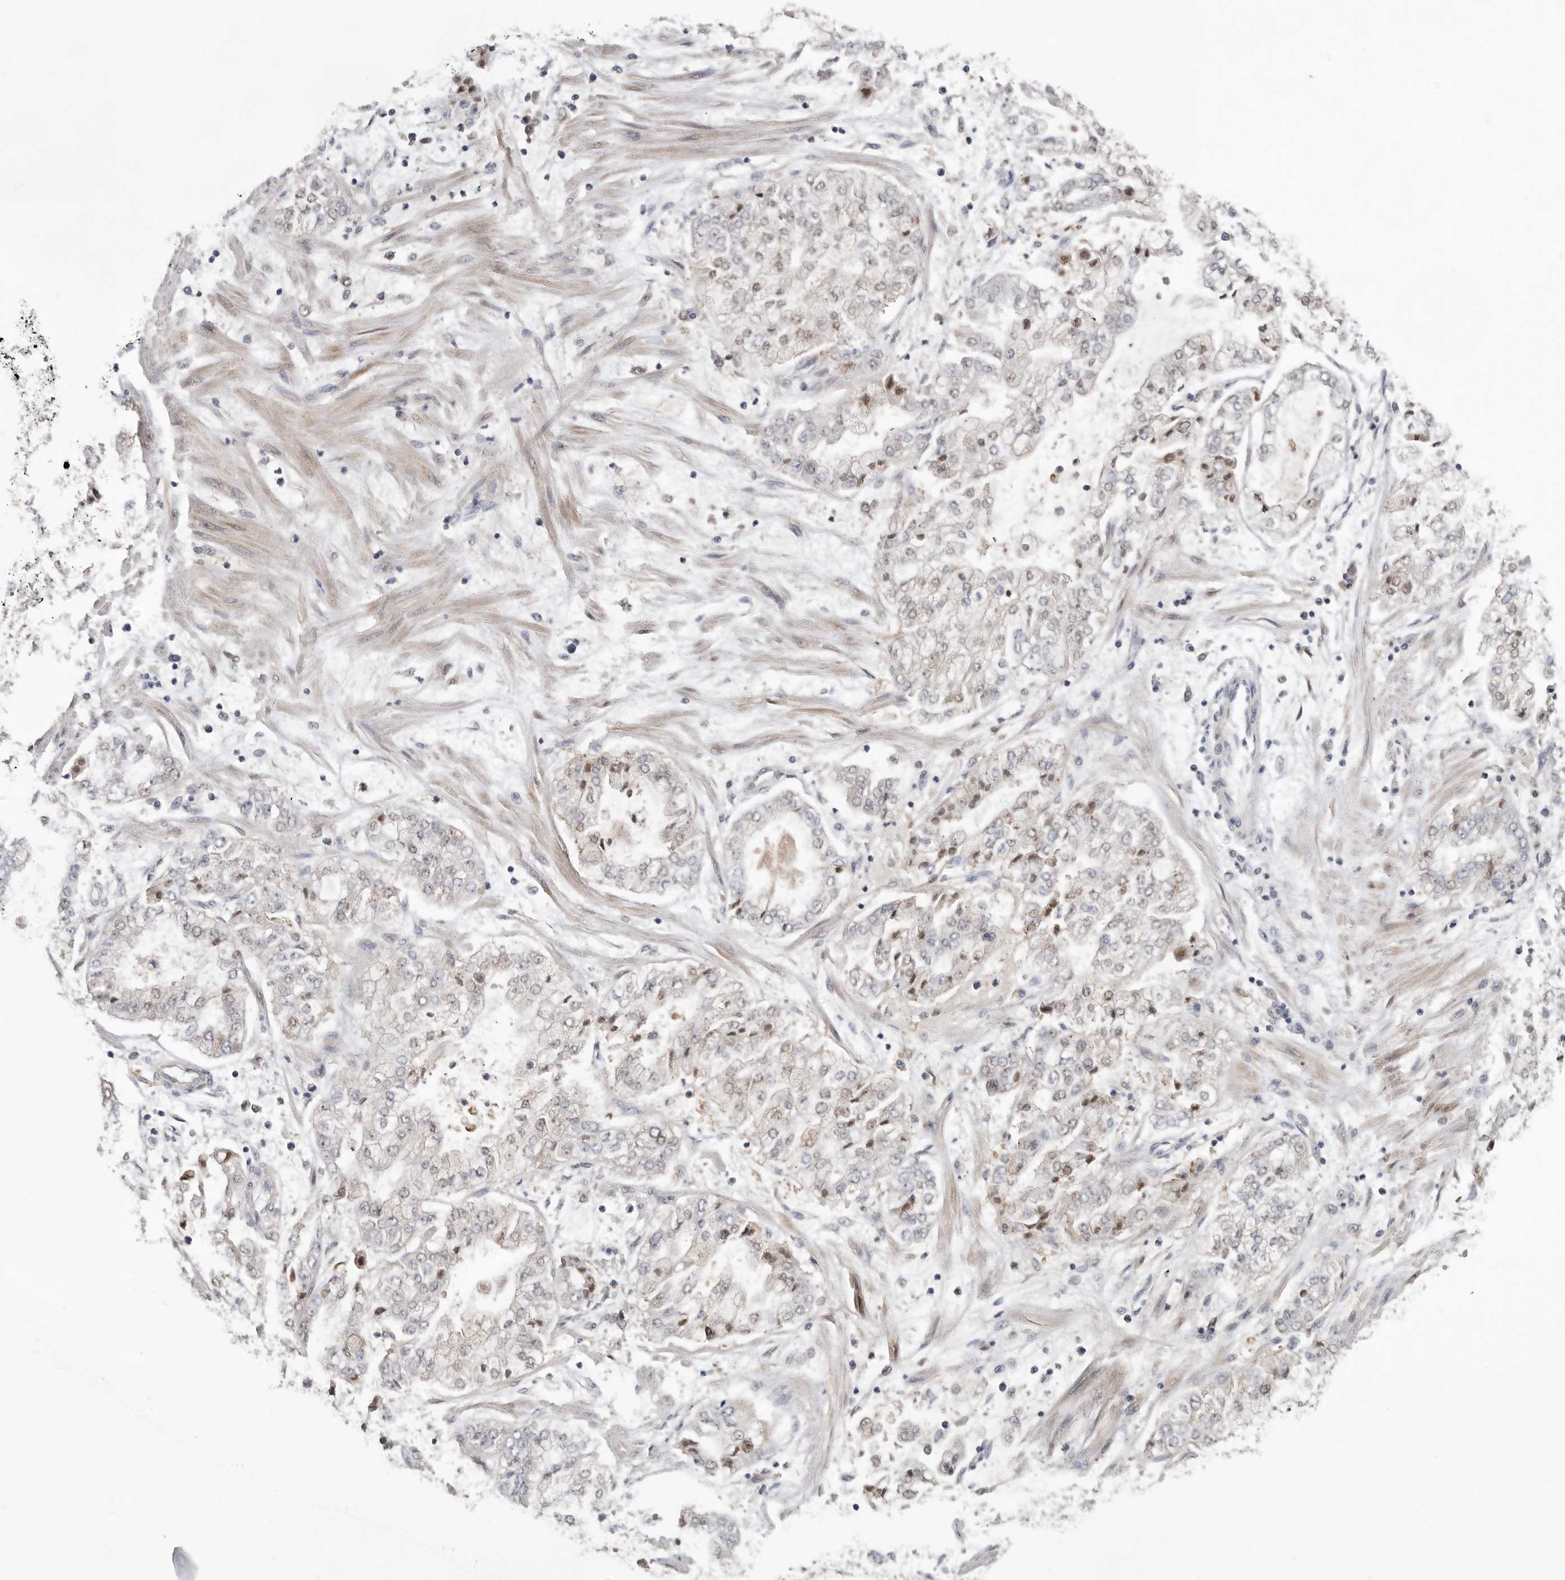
{"staining": {"intensity": "negative", "quantity": "none", "location": "none"}, "tissue": "stomach cancer", "cell_type": "Tumor cells", "image_type": "cancer", "snomed": [{"axis": "morphology", "description": "Adenocarcinoma, NOS"}, {"axis": "topography", "description": "Stomach"}], "caption": "DAB (3,3'-diaminobenzidine) immunohistochemical staining of stomach cancer shows no significant expression in tumor cells.", "gene": "BRCA2", "patient": {"sex": "male", "age": 76}}